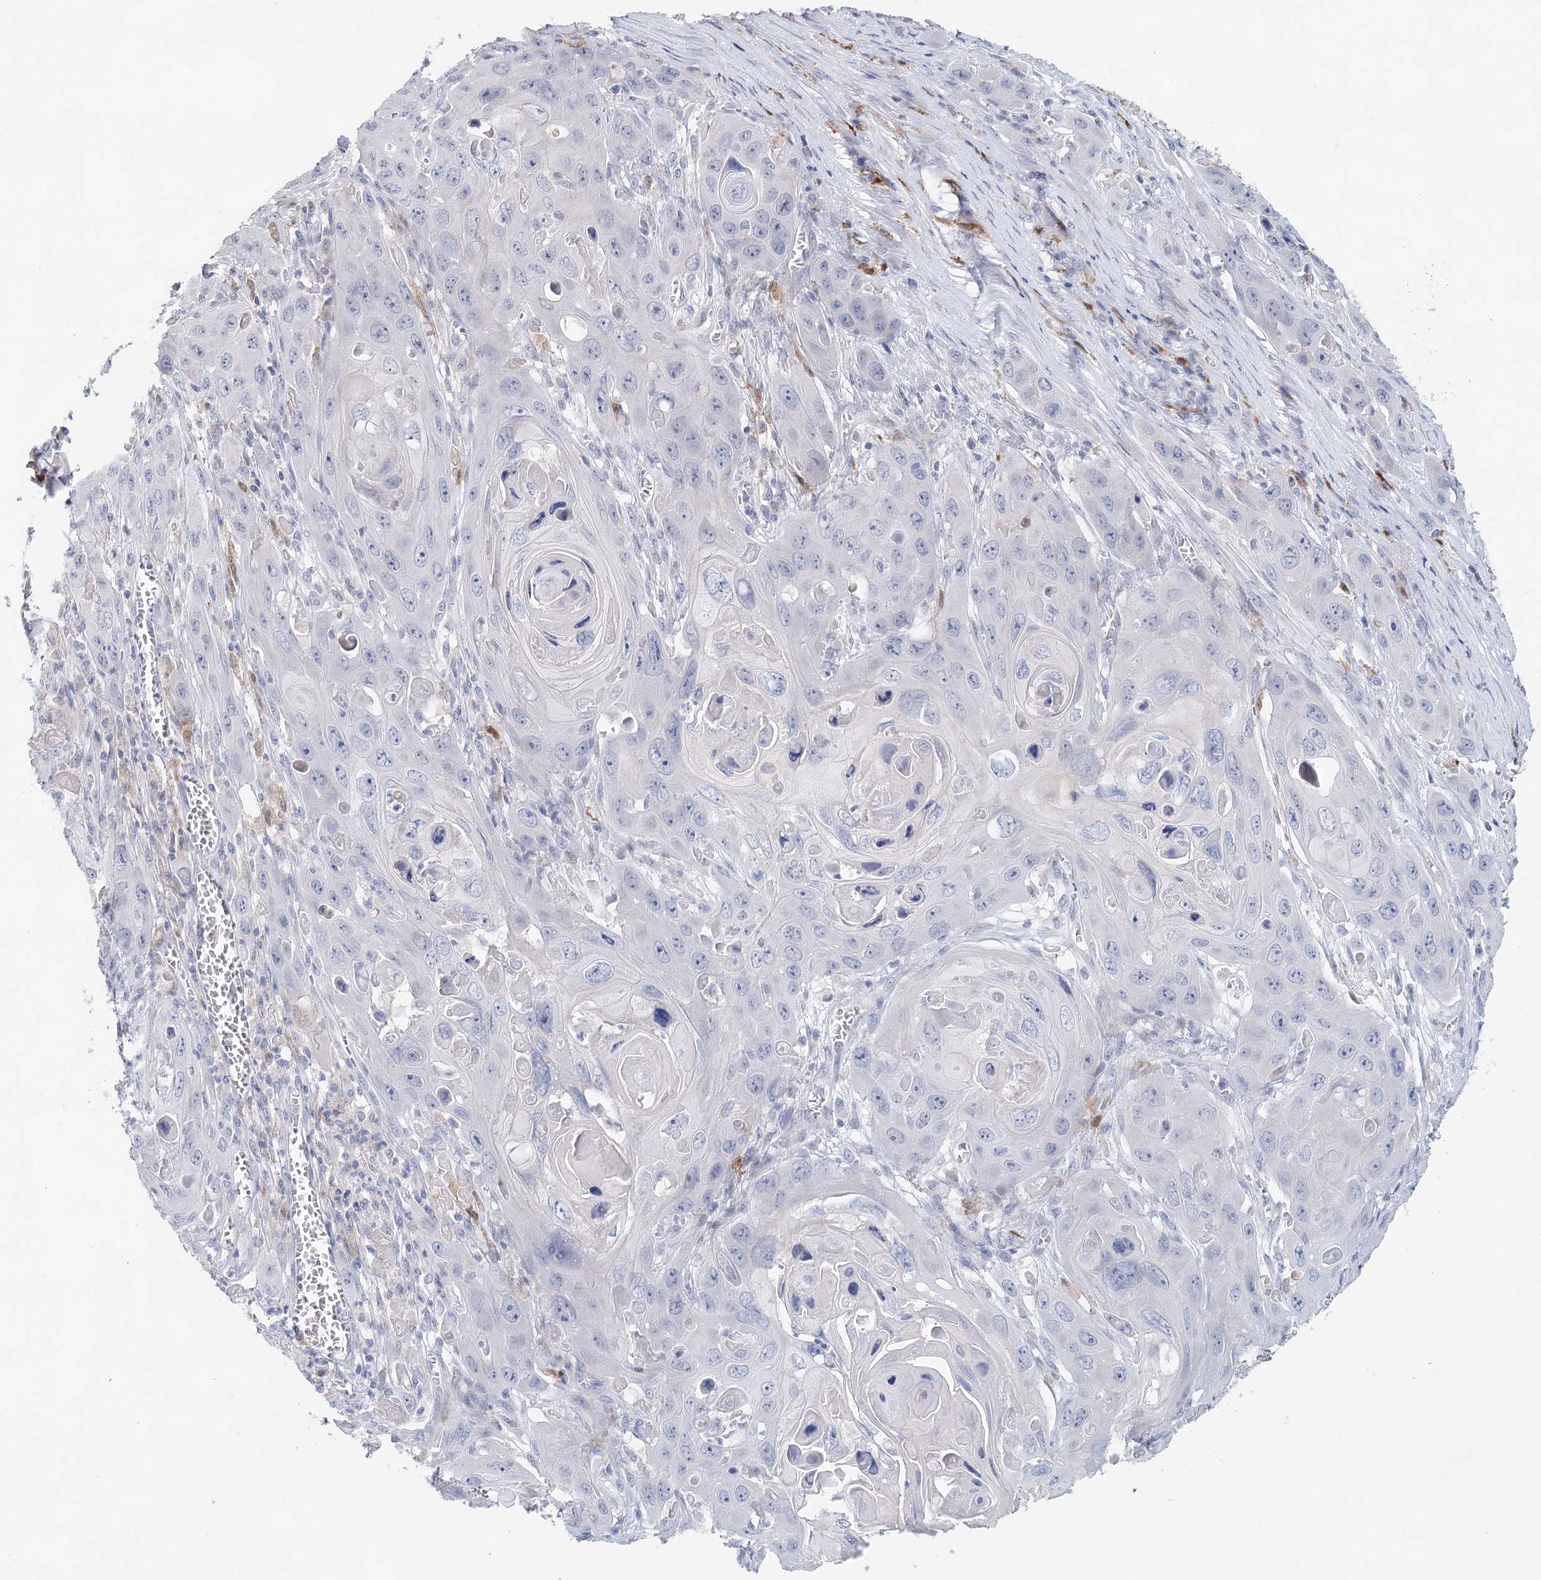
{"staining": {"intensity": "negative", "quantity": "none", "location": "none"}, "tissue": "skin cancer", "cell_type": "Tumor cells", "image_type": "cancer", "snomed": [{"axis": "morphology", "description": "Squamous cell carcinoma, NOS"}, {"axis": "topography", "description": "Skin"}], "caption": "The immunohistochemistry (IHC) photomicrograph has no significant staining in tumor cells of squamous cell carcinoma (skin) tissue. (DAB (3,3'-diaminobenzidine) IHC, high magnification).", "gene": "SLC19A3", "patient": {"sex": "male", "age": 55}}